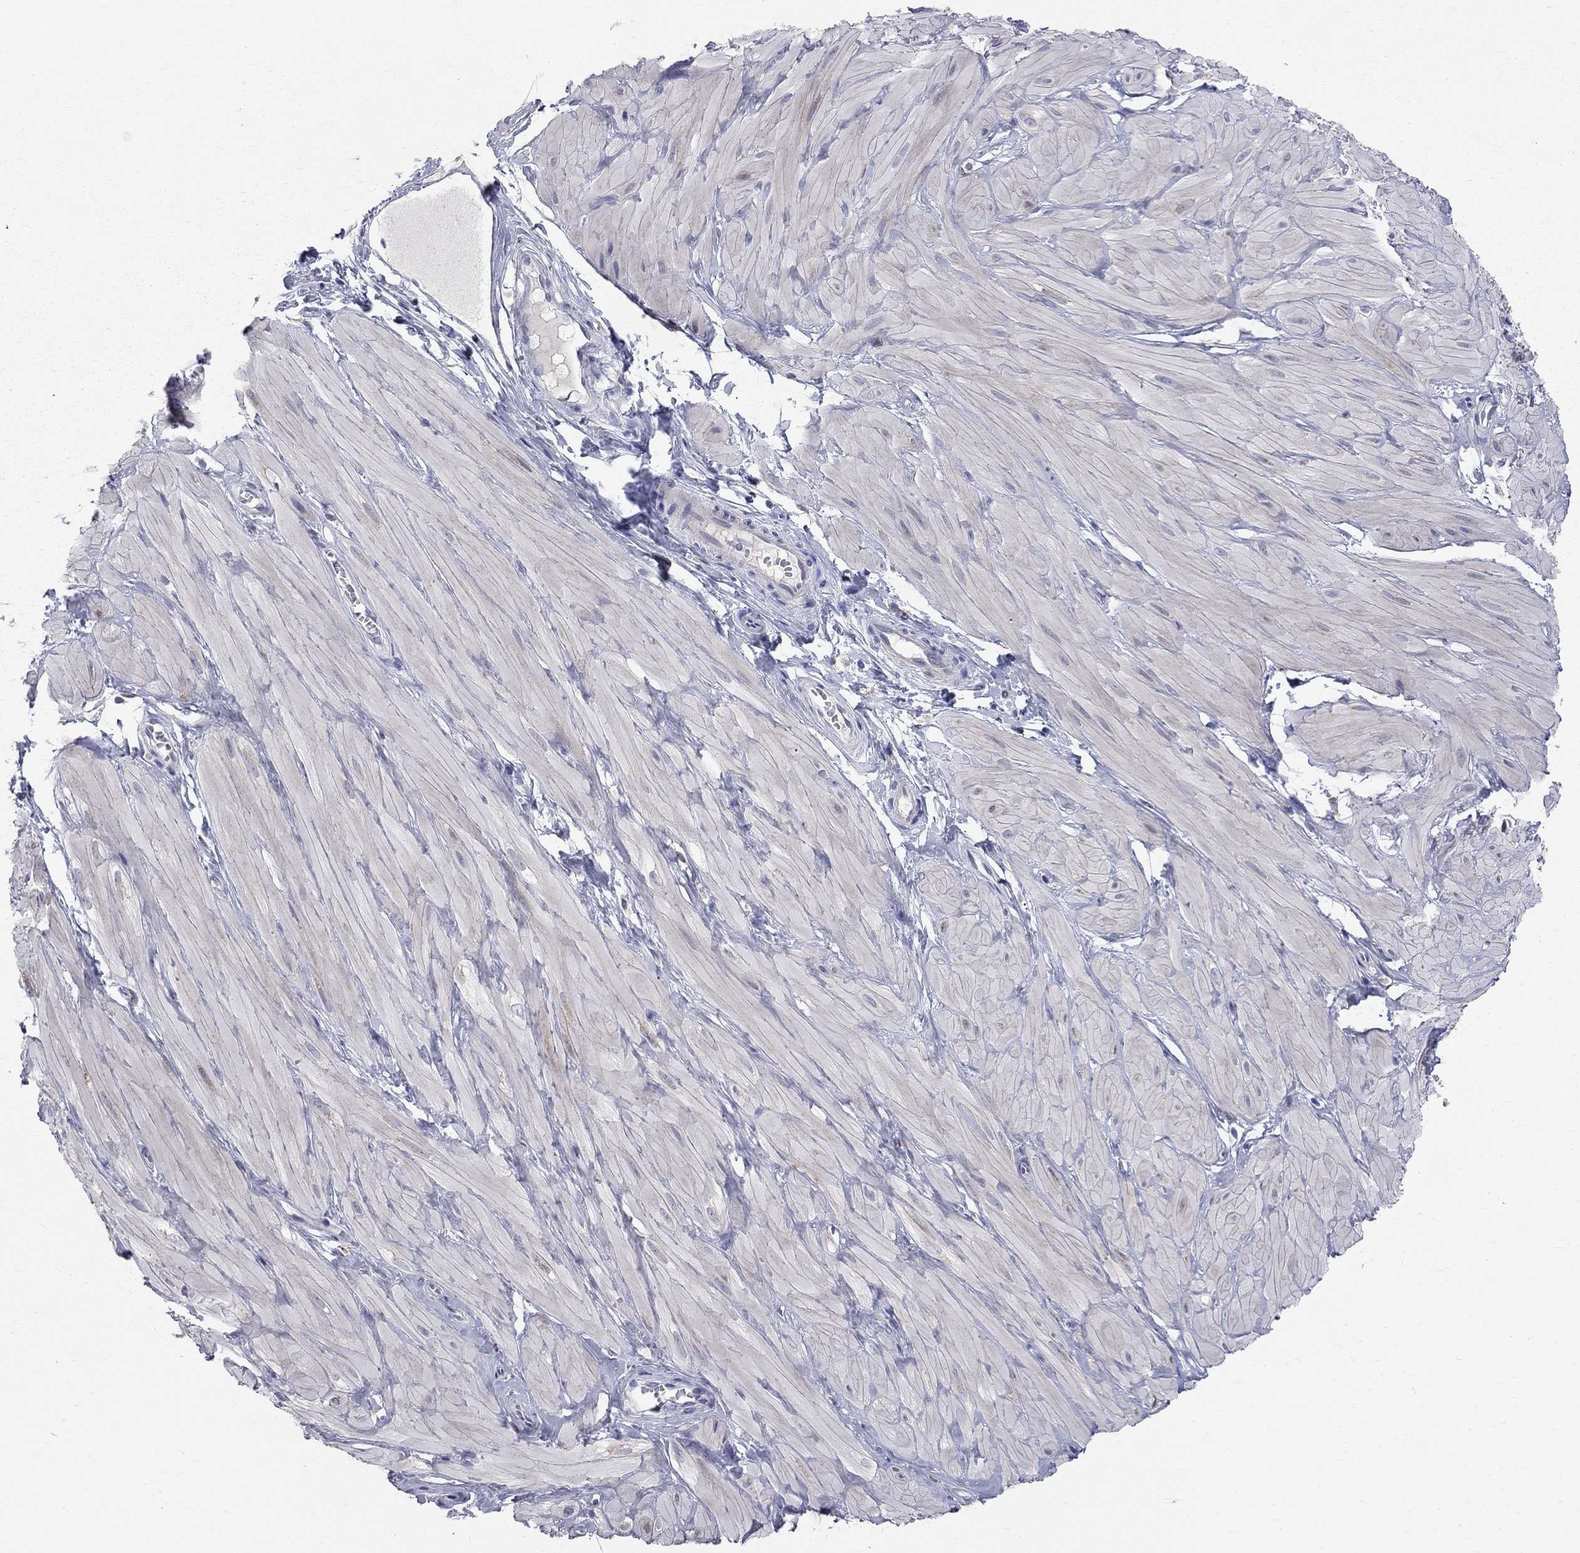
{"staining": {"intensity": "strong", "quantity": ">75%", "location": "cytoplasmic/membranous"}, "tissue": "adipose tissue", "cell_type": "Adipocytes", "image_type": "normal", "snomed": [{"axis": "morphology", "description": "Normal tissue, NOS"}, {"axis": "topography", "description": "Smooth muscle"}, {"axis": "topography", "description": "Peripheral nerve tissue"}], "caption": "IHC (DAB (3,3'-diaminobenzidine)) staining of benign adipose tissue reveals strong cytoplasmic/membranous protein expression in about >75% of adipocytes.", "gene": "ACSL1", "patient": {"sex": "male", "age": 22}}